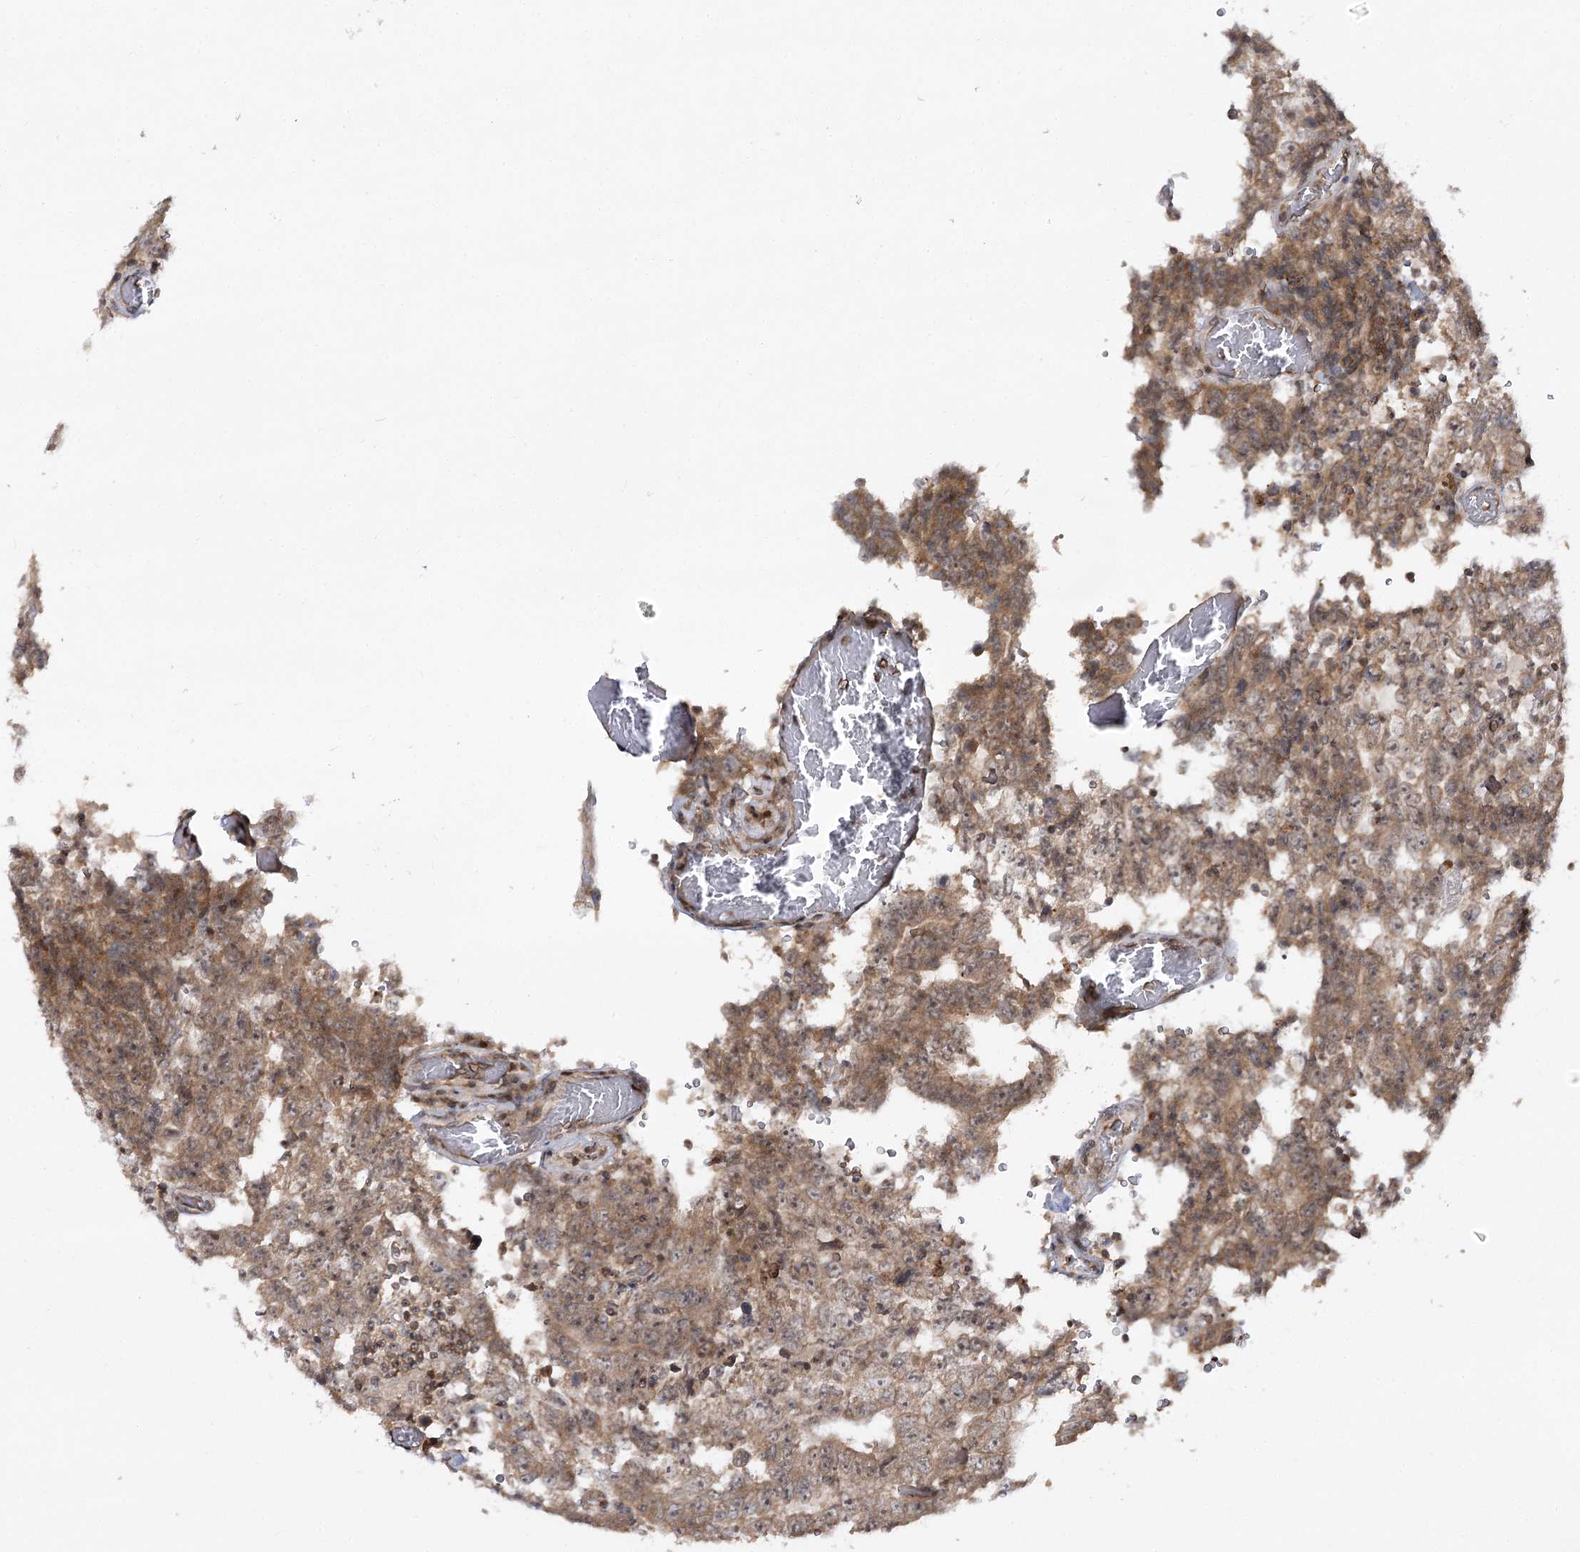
{"staining": {"intensity": "moderate", "quantity": ">75%", "location": "cytoplasmic/membranous"}, "tissue": "testis cancer", "cell_type": "Tumor cells", "image_type": "cancer", "snomed": [{"axis": "morphology", "description": "Carcinoma, Embryonal, NOS"}, {"axis": "topography", "description": "Testis"}], "caption": "Testis cancer (embryonal carcinoma) stained with immunohistochemistry displays moderate cytoplasmic/membranous expression in about >75% of tumor cells.", "gene": "SYTL1", "patient": {"sex": "male", "age": 26}}